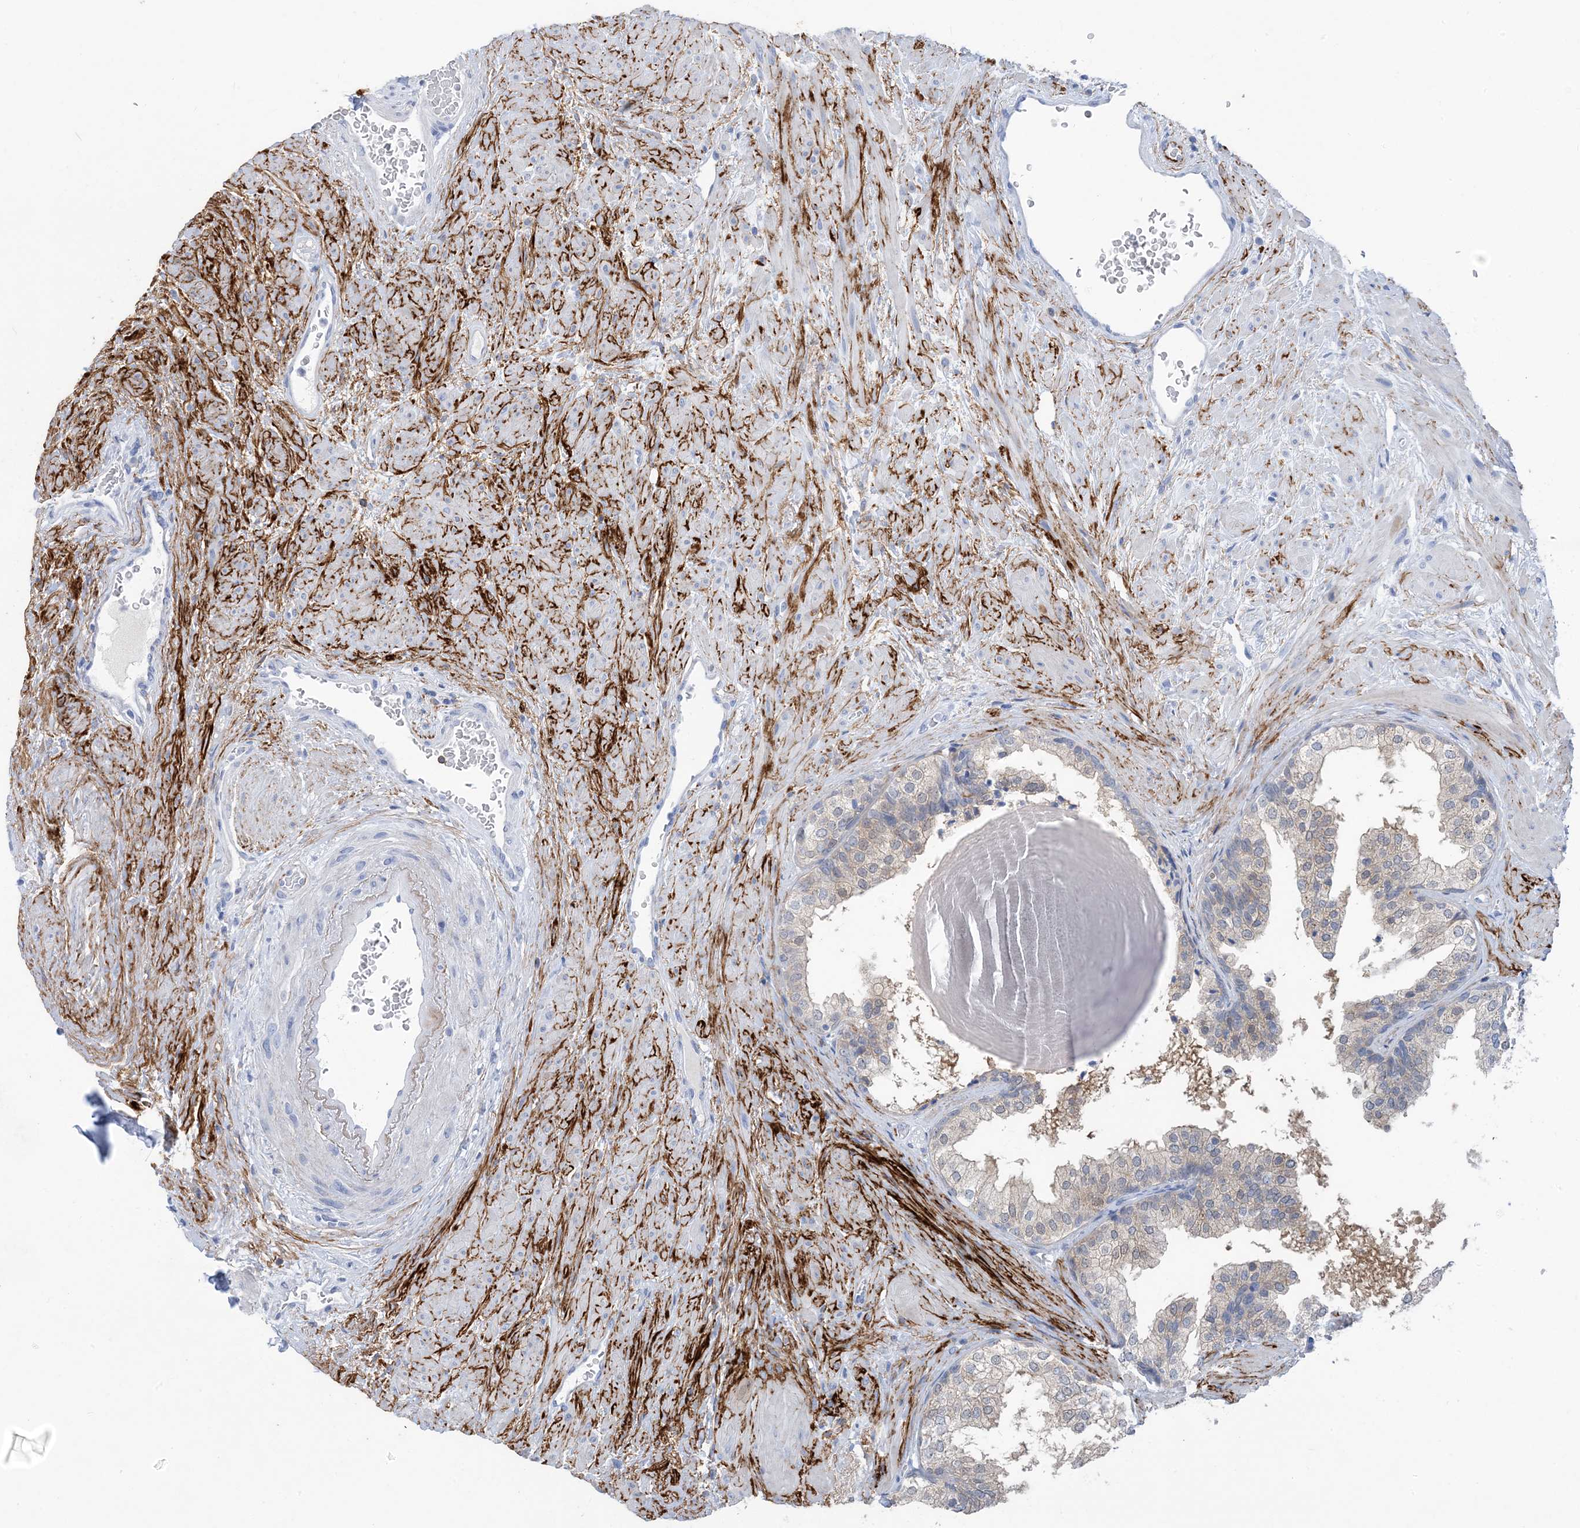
{"staining": {"intensity": "weak", "quantity": "25%-75%", "location": "cytoplasmic/membranous"}, "tissue": "prostate", "cell_type": "Glandular cells", "image_type": "normal", "snomed": [{"axis": "morphology", "description": "Normal tissue, NOS"}, {"axis": "topography", "description": "Prostate"}], "caption": "This is a micrograph of IHC staining of normal prostate, which shows weak expression in the cytoplasmic/membranous of glandular cells.", "gene": "SH3YL1", "patient": {"sex": "male", "age": 48}}